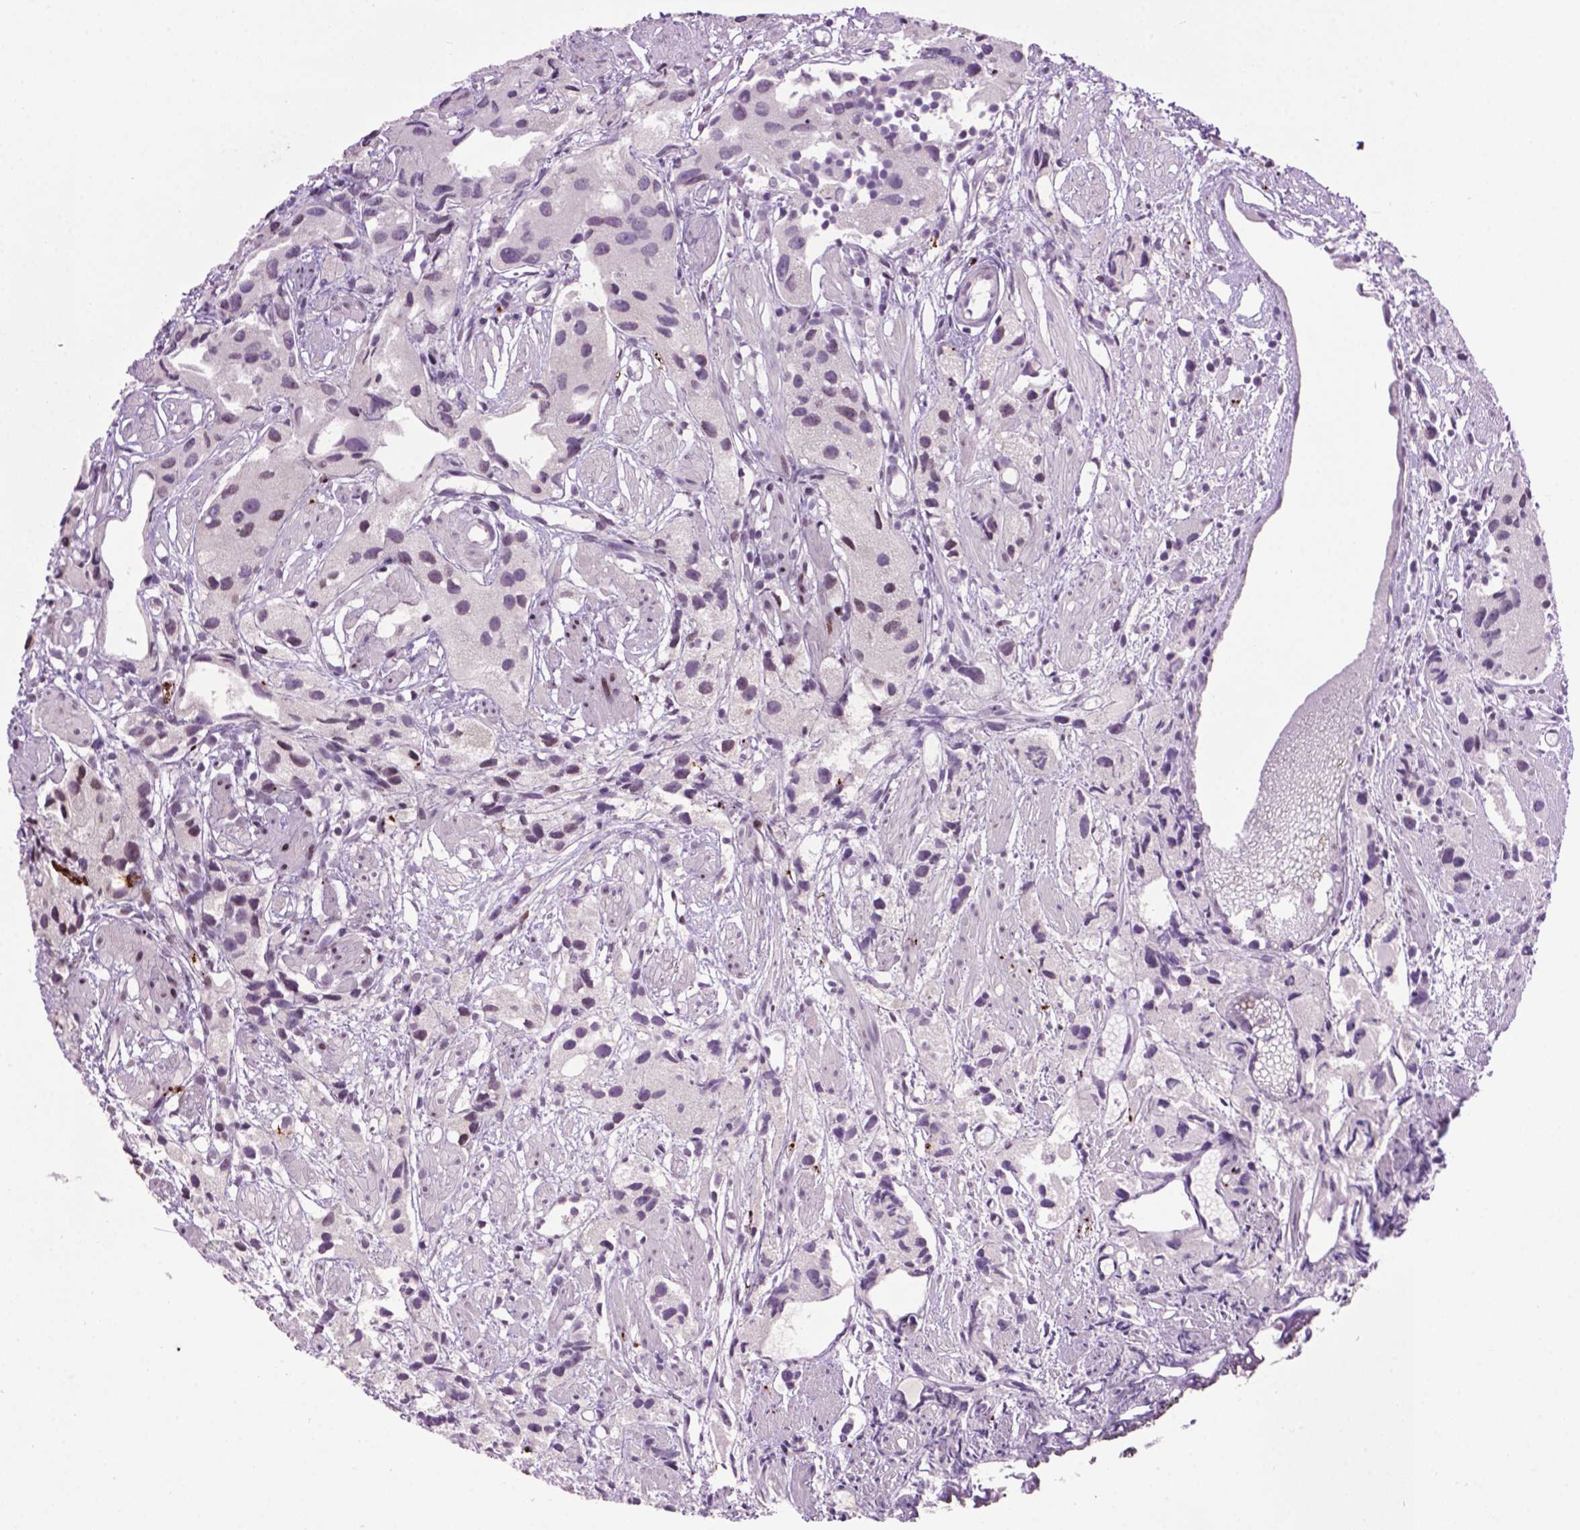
{"staining": {"intensity": "negative", "quantity": "none", "location": "none"}, "tissue": "prostate cancer", "cell_type": "Tumor cells", "image_type": "cancer", "snomed": [{"axis": "morphology", "description": "Adenocarcinoma, High grade"}, {"axis": "topography", "description": "Prostate"}], "caption": "This is an immunohistochemistry image of prostate cancer. There is no expression in tumor cells.", "gene": "TH", "patient": {"sex": "male", "age": 68}}